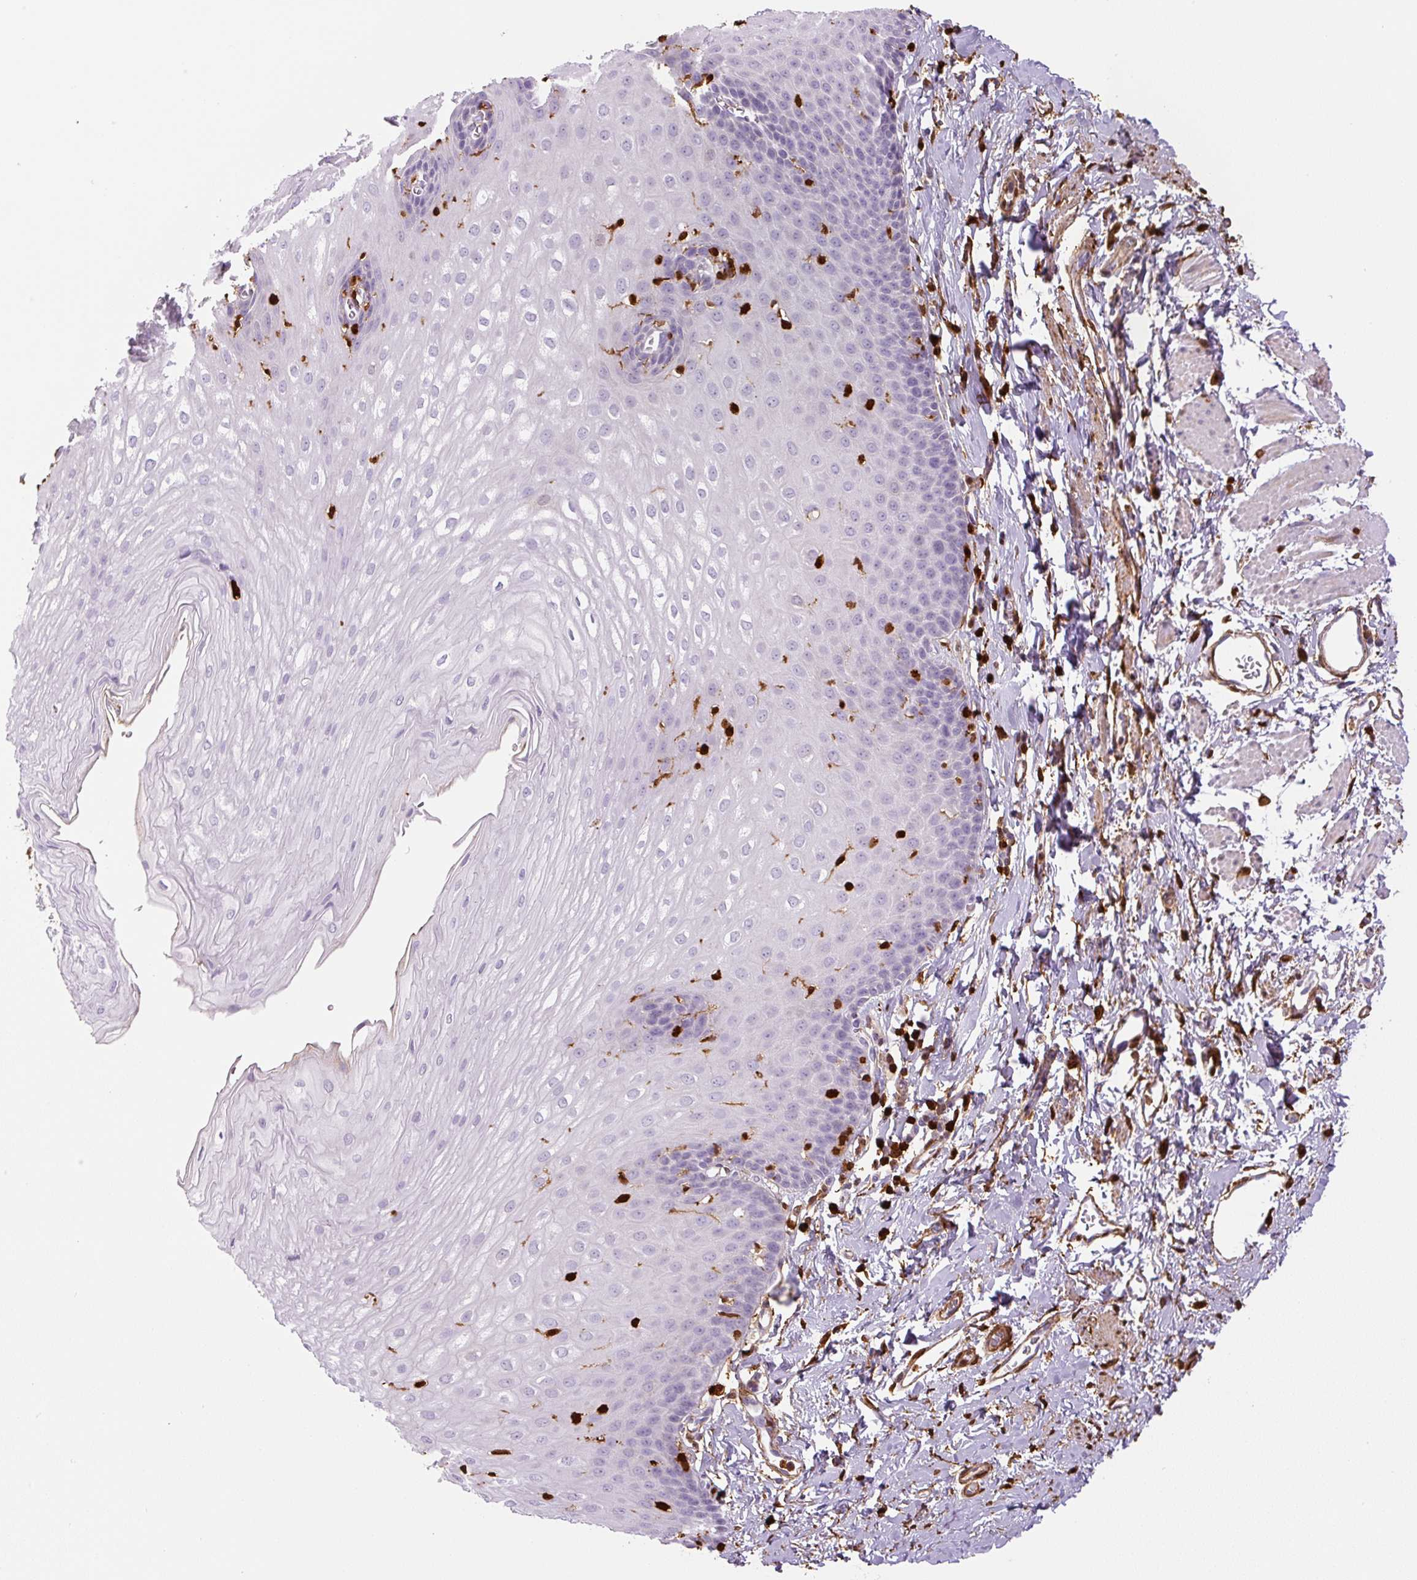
{"staining": {"intensity": "negative", "quantity": "none", "location": "none"}, "tissue": "esophagus", "cell_type": "Squamous epithelial cells", "image_type": "normal", "snomed": [{"axis": "morphology", "description": "Normal tissue, NOS"}, {"axis": "topography", "description": "Esophagus"}], "caption": "Squamous epithelial cells show no significant expression in unremarkable esophagus.", "gene": "S100A4", "patient": {"sex": "male", "age": 70}}